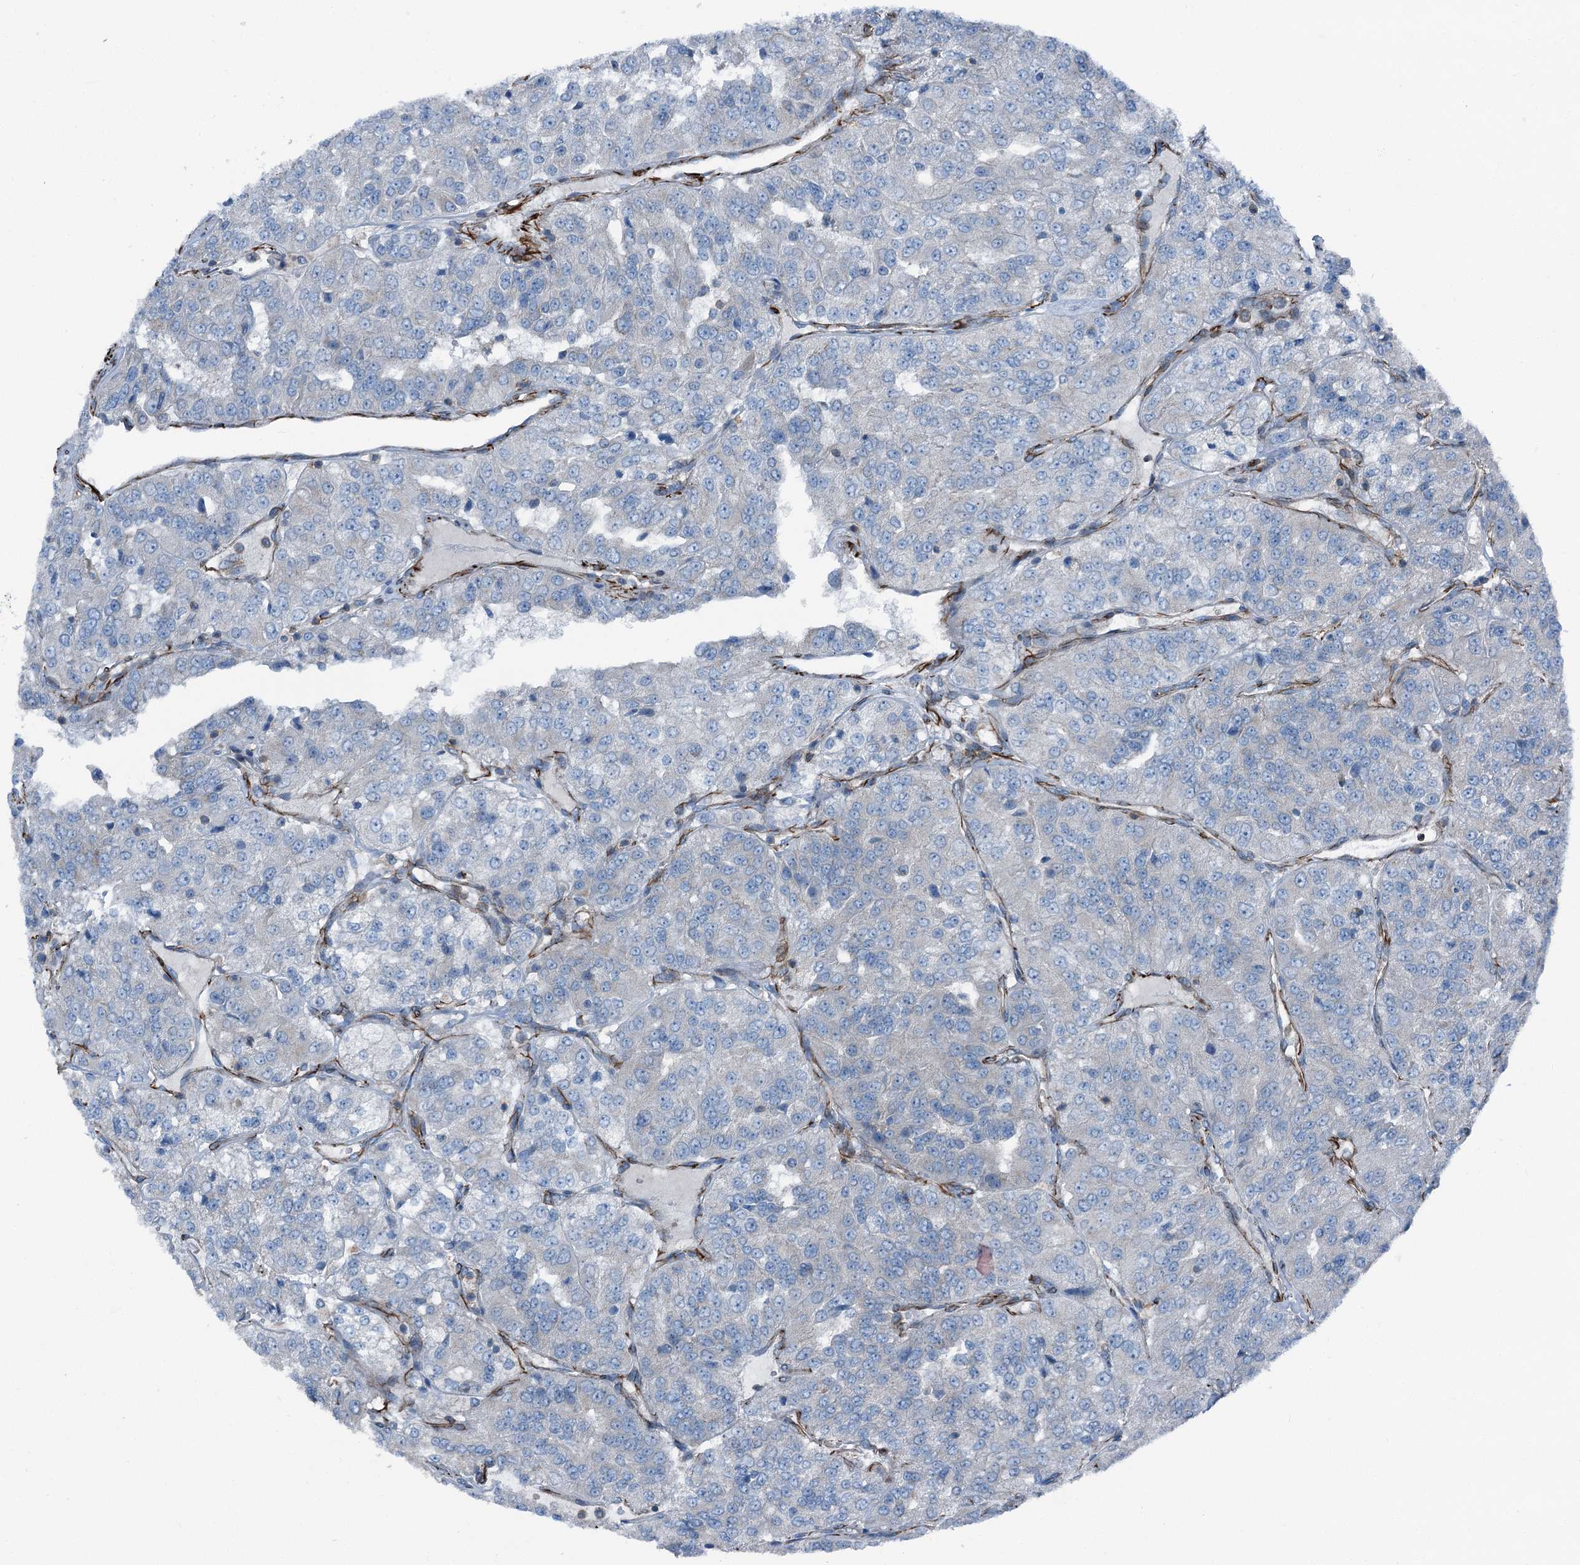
{"staining": {"intensity": "negative", "quantity": "none", "location": "none"}, "tissue": "renal cancer", "cell_type": "Tumor cells", "image_type": "cancer", "snomed": [{"axis": "morphology", "description": "Adenocarcinoma, NOS"}, {"axis": "topography", "description": "Kidney"}], "caption": "High magnification brightfield microscopy of adenocarcinoma (renal) stained with DAB (brown) and counterstained with hematoxylin (blue): tumor cells show no significant staining.", "gene": "AXL", "patient": {"sex": "female", "age": 63}}